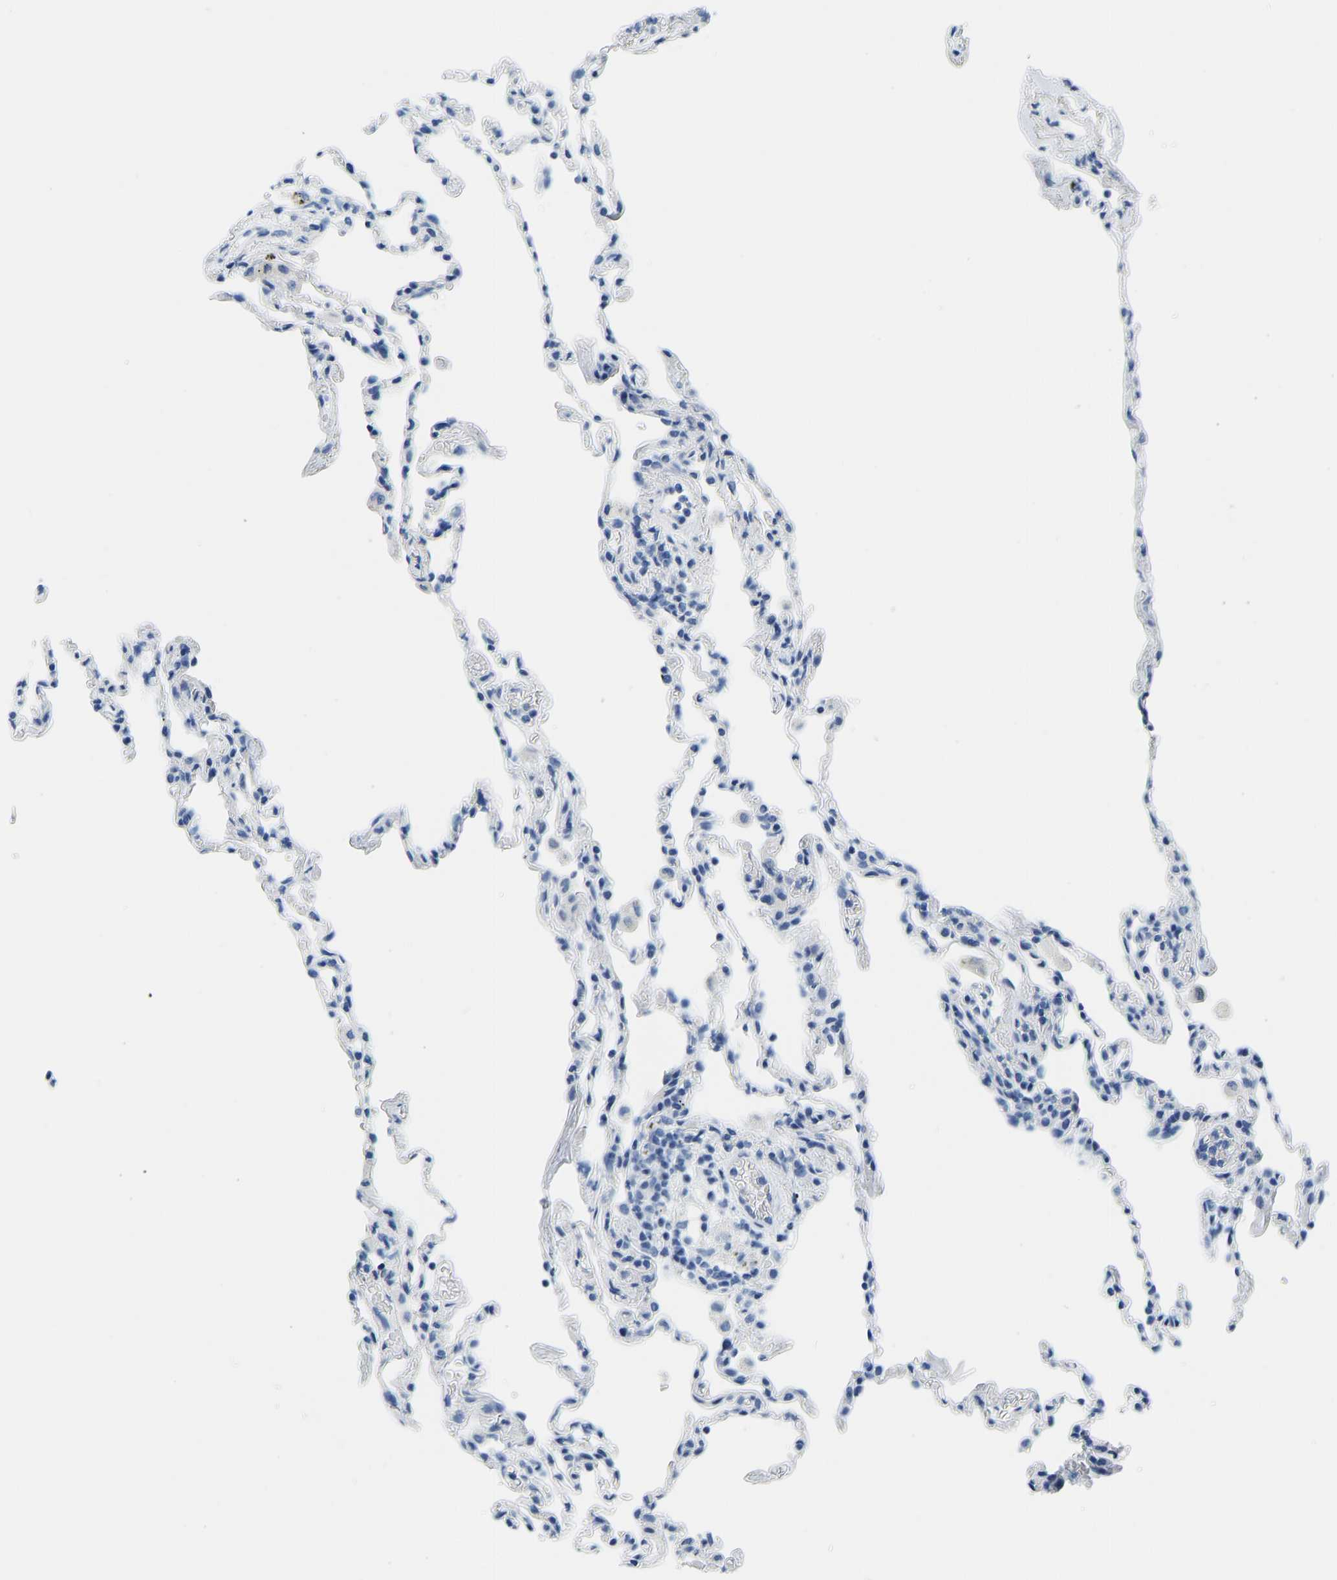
{"staining": {"intensity": "negative", "quantity": "none", "location": "none"}, "tissue": "lung", "cell_type": "Alveolar cells", "image_type": "normal", "snomed": [{"axis": "morphology", "description": "Normal tissue, NOS"}, {"axis": "topography", "description": "Lung"}], "caption": "This is a image of immunohistochemistry (IHC) staining of normal lung, which shows no positivity in alveolar cells.", "gene": "SERPINB3", "patient": {"sex": "male", "age": 59}}